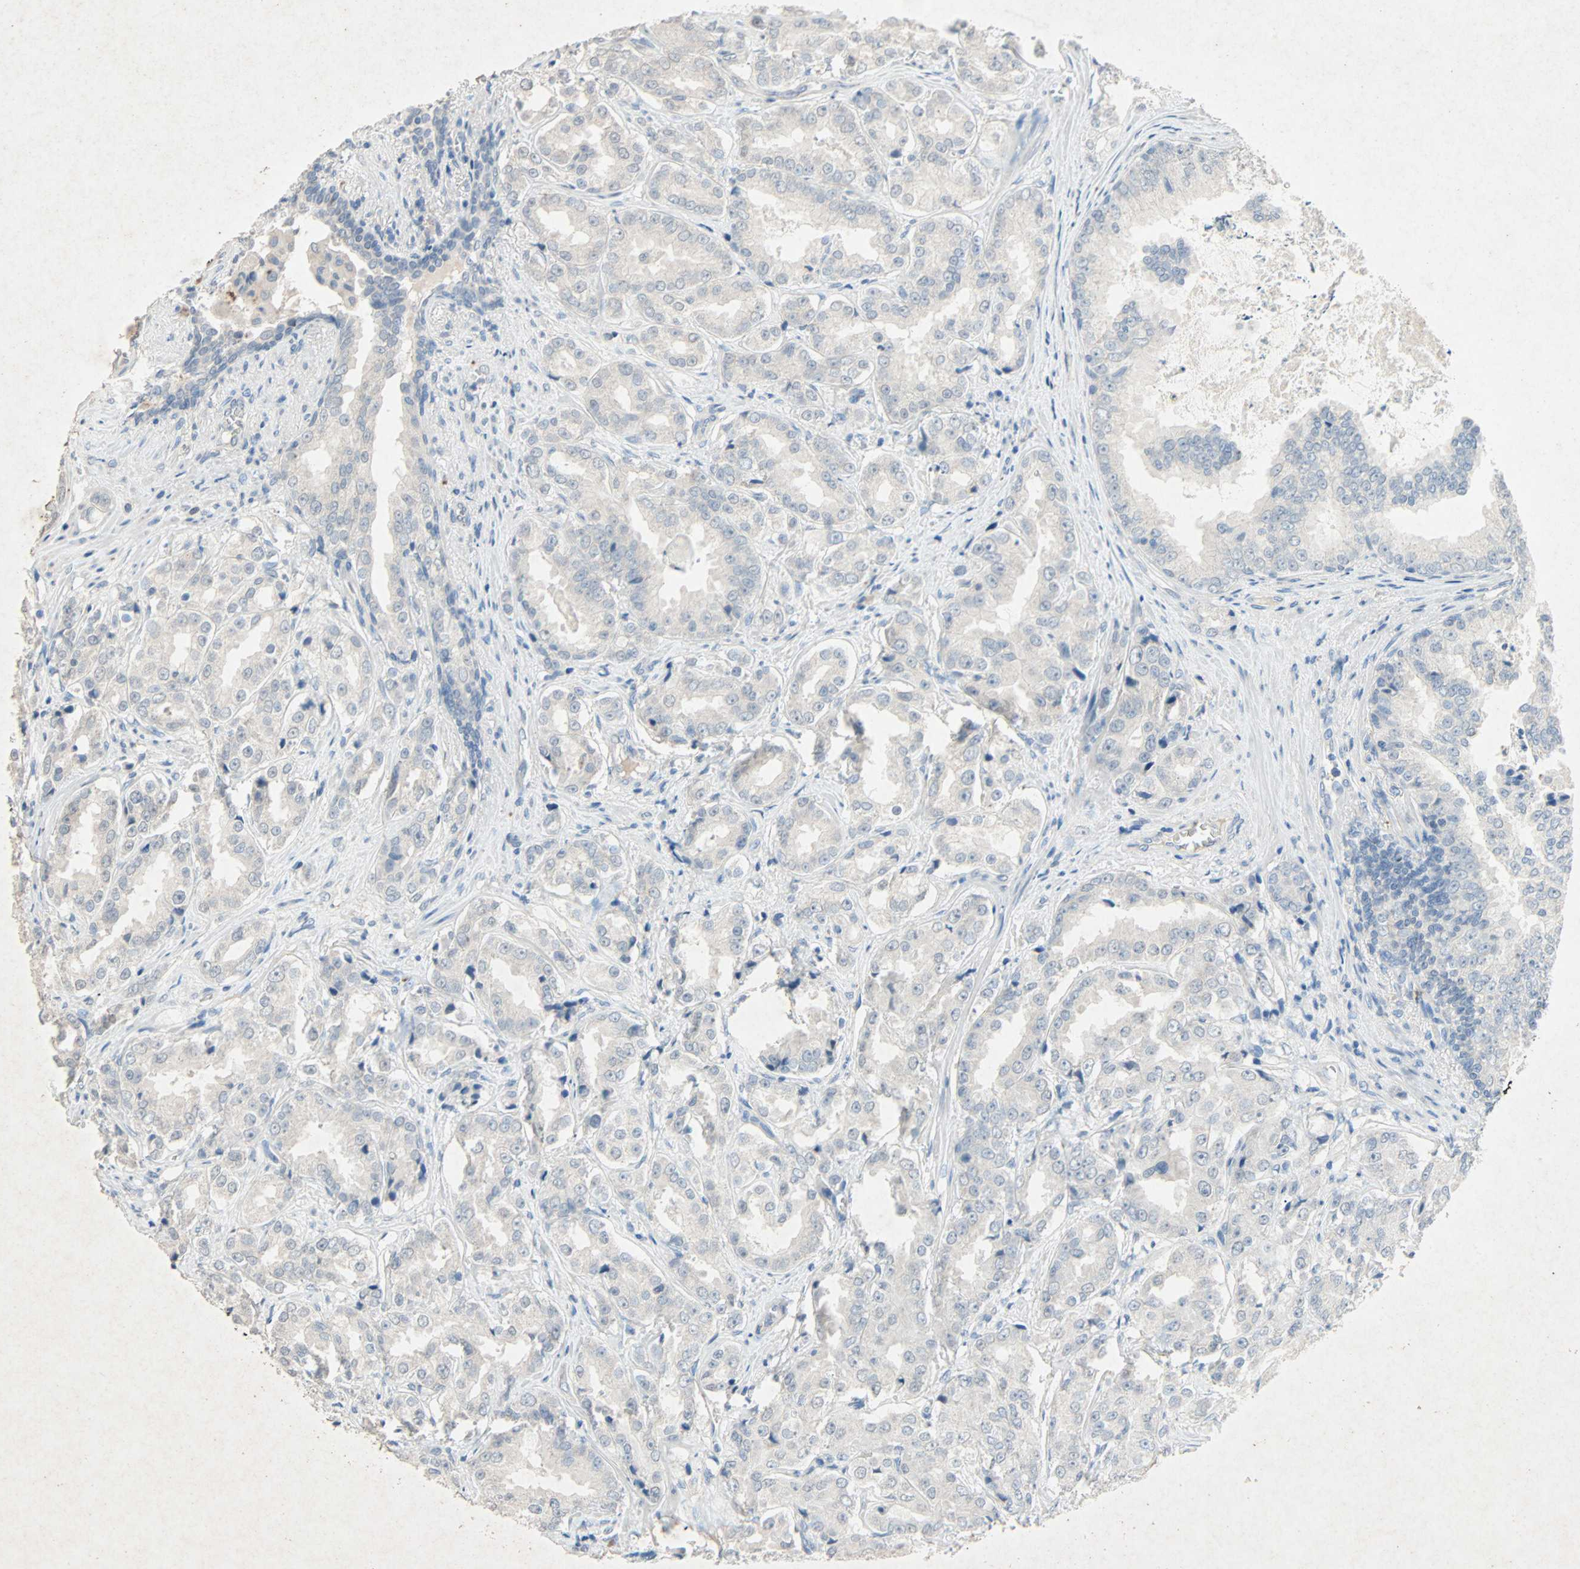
{"staining": {"intensity": "negative", "quantity": "none", "location": "none"}, "tissue": "prostate cancer", "cell_type": "Tumor cells", "image_type": "cancer", "snomed": [{"axis": "morphology", "description": "Adenocarcinoma, High grade"}, {"axis": "topography", "description": "Prostate"}], "caption": "Immunohistochemistry (IHC) image of prostate cancer stained for a protein (brown), which displays no expression in tumor cells. The staining is performed using DAB (3,3'-diaminobenzidine) brown chromogen with nuclei counter-stained in using hematoxylin.", "gene": "PCDHB2", "patient": {"sex": "male", "age": 73}}